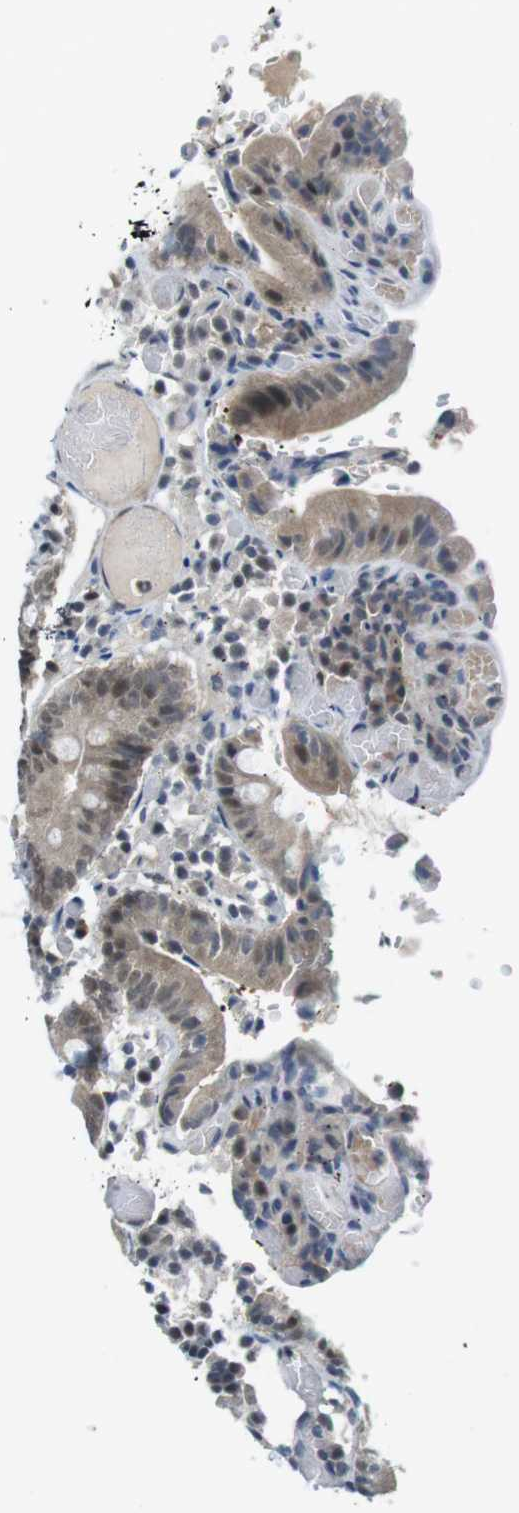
{"staining": {"intensity": "moderate", "quantity": ">75%", "location": "cytoplasmic/membranous,nuclear"}, "tissue": "small intestine", "cell_type": "Glandular cells", "image_type": "normal", "snomed": [{"axis": "morphology", "description": "Normal tissue, NOS"}, {"axis": "topography", "description": "Small intestine"}], "caption": "IHC of benign human small intestine shows medium levels of moderate cytoplasmic/membranous,nuclear expression in about >75% of glandular cells.", "gene": "MAPKAPK5", "patient": {"sex": "male", "age": 71}}